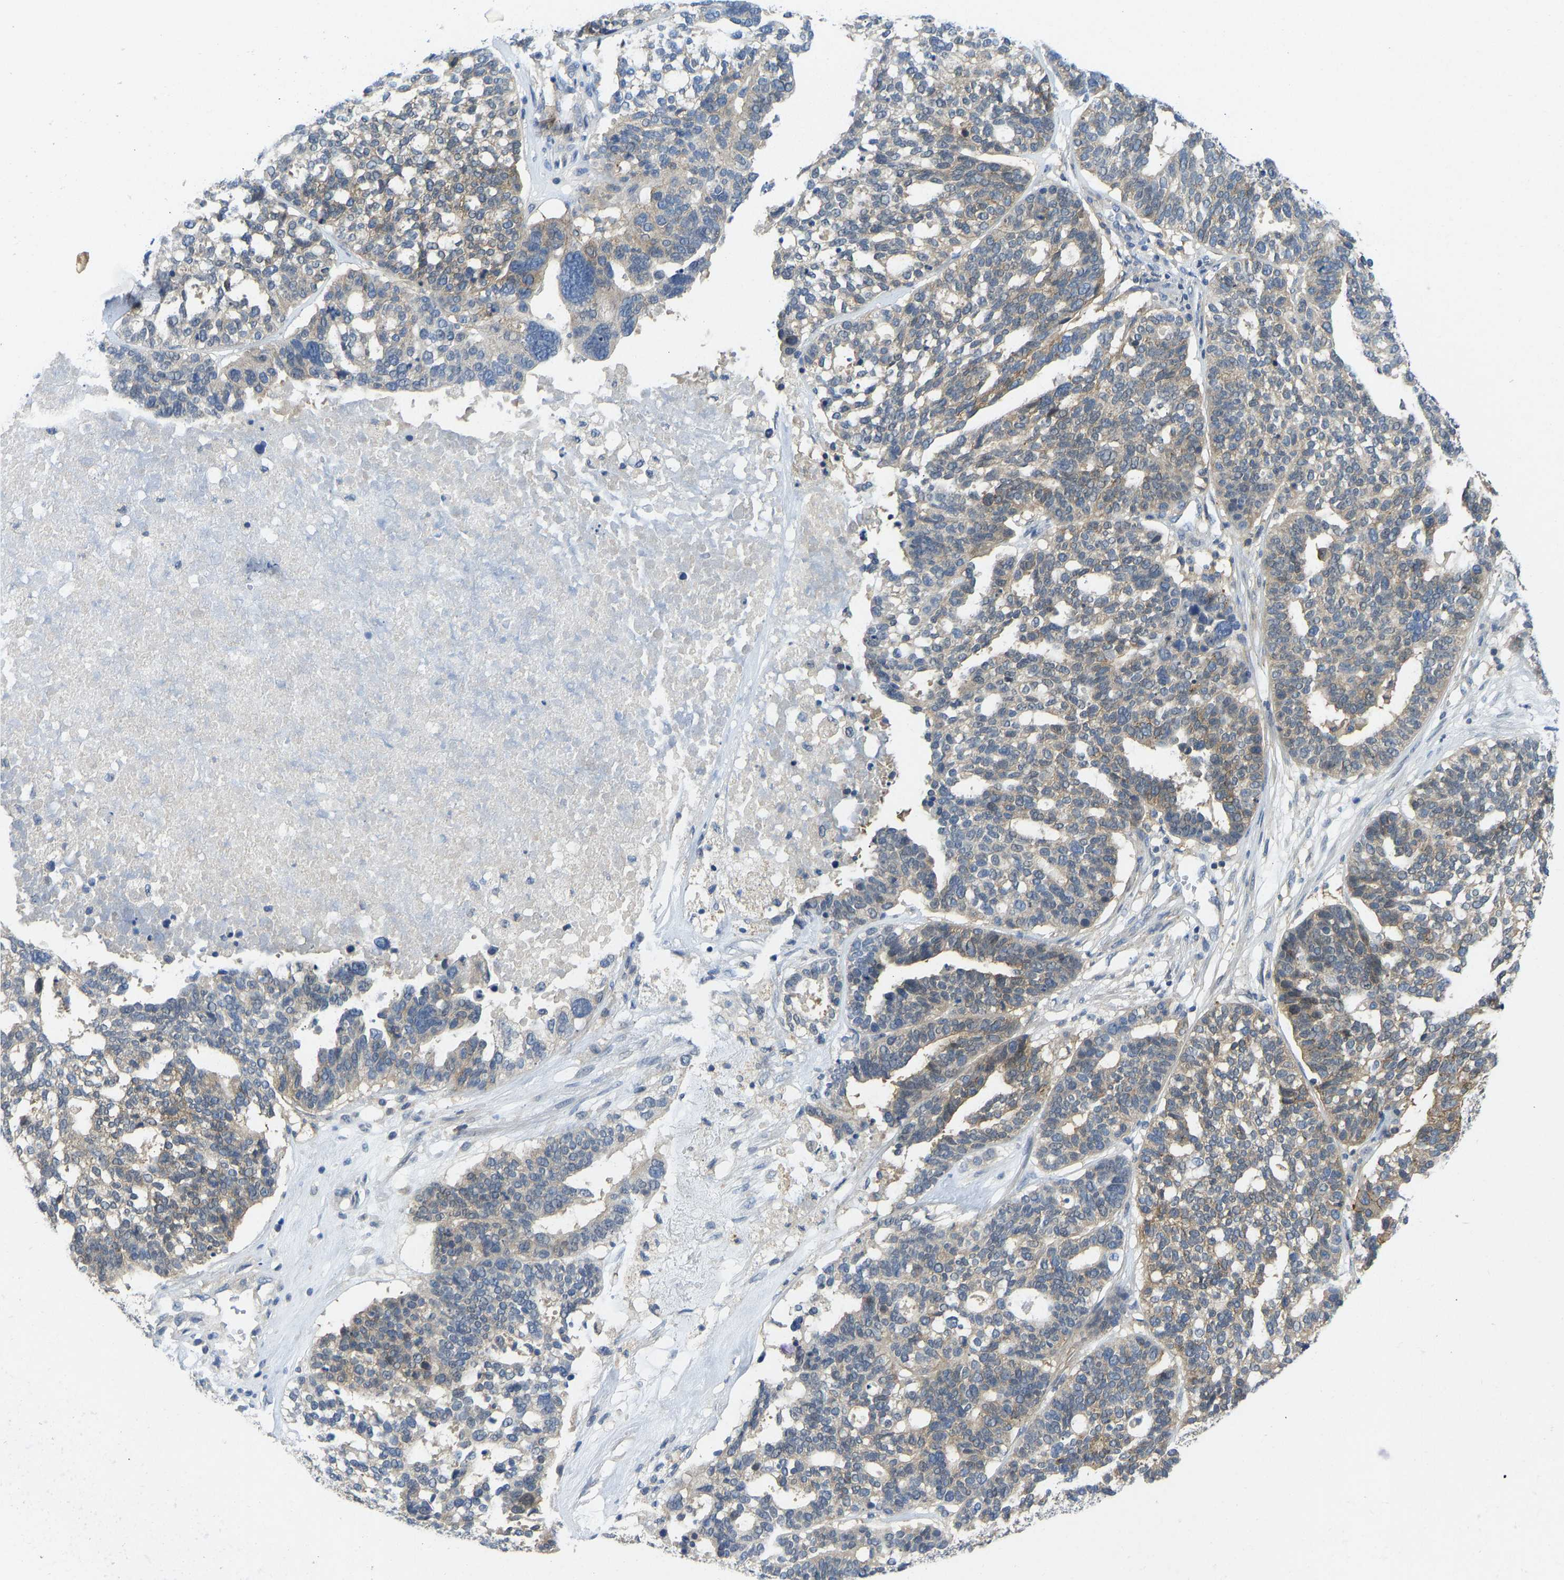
{"staining": {"intensity": "moderate", "quantity": "25%-75%", "location": "cytoplasmic/membranous"}, "tissue": "ovarian cancer", "cell_type": "Tumor cells", "image_type": "cancer", "snomed": [{"axis": "morphology", "description": "Cystadenocarcinoma, serous, NOS"}, {"axis": "topography", "description": "Ovary"}], "caption": "Protein analysis of ovarian cancer tissue shows moderate cytoplasmic/membranous positivity in approximately 25%-75% of tumor cells.", "gene": "NDRG3", "patient": {"sex": "female", "age": 59}}